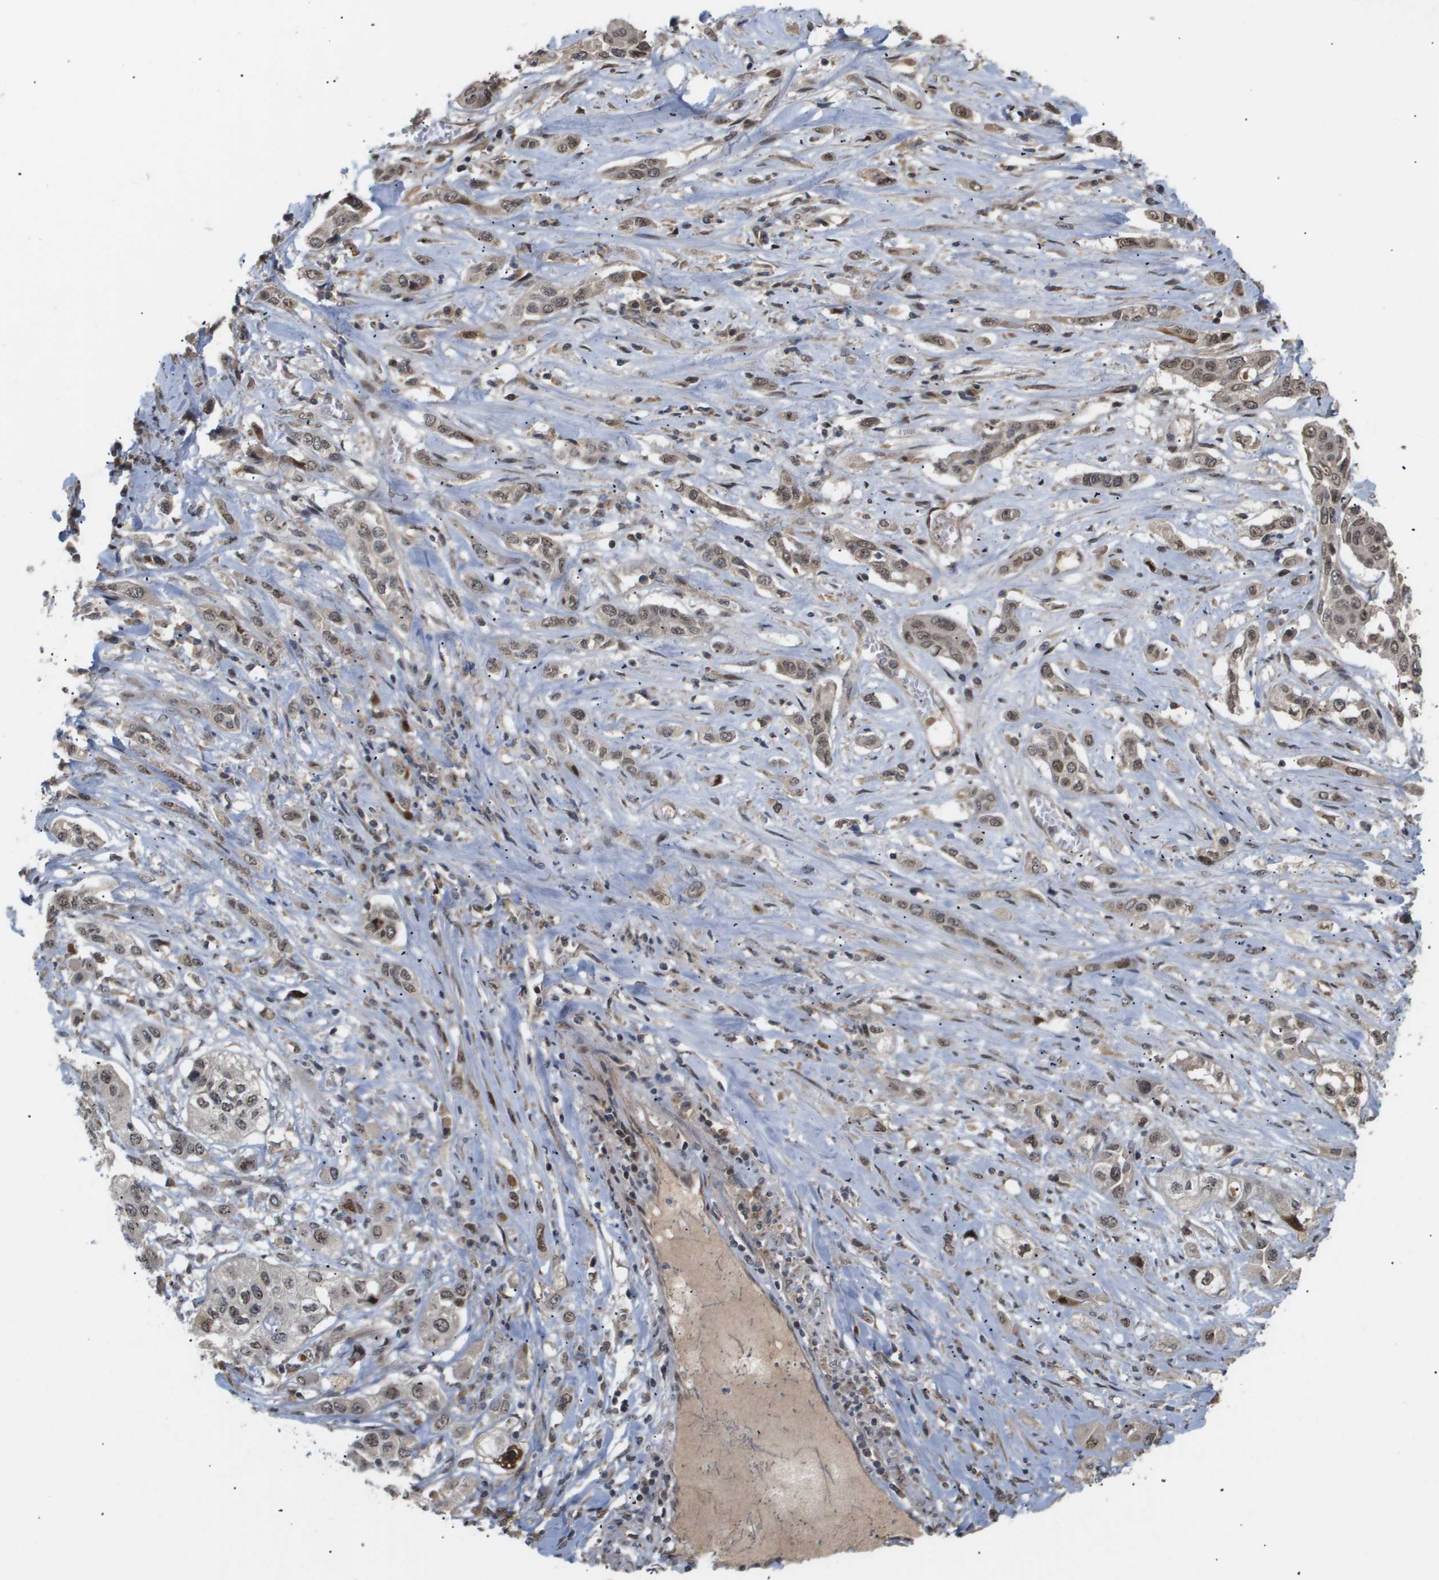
{"staining": {"intensity": "moderate", "quantity": "25%-75%", "location": "cytoplasmic/membranous,nuclear"}, "tissue": "lung cancer", "cell_type": "Tumor cells", "image_type": "cancer", "snomed": [{"axis": "morphology", "description": "Squamous cell carcinoma, NOS"}, {"axis": "topography", "description": "Lung"}], "caption": "The immunohistochemical stain highlights moderate cytoplasmic/membranous and nuclear positivity in tumor cells of lung cancer tissue.", "gene": "PDGFB", "patient": {"sex": "male", "age": 71}}